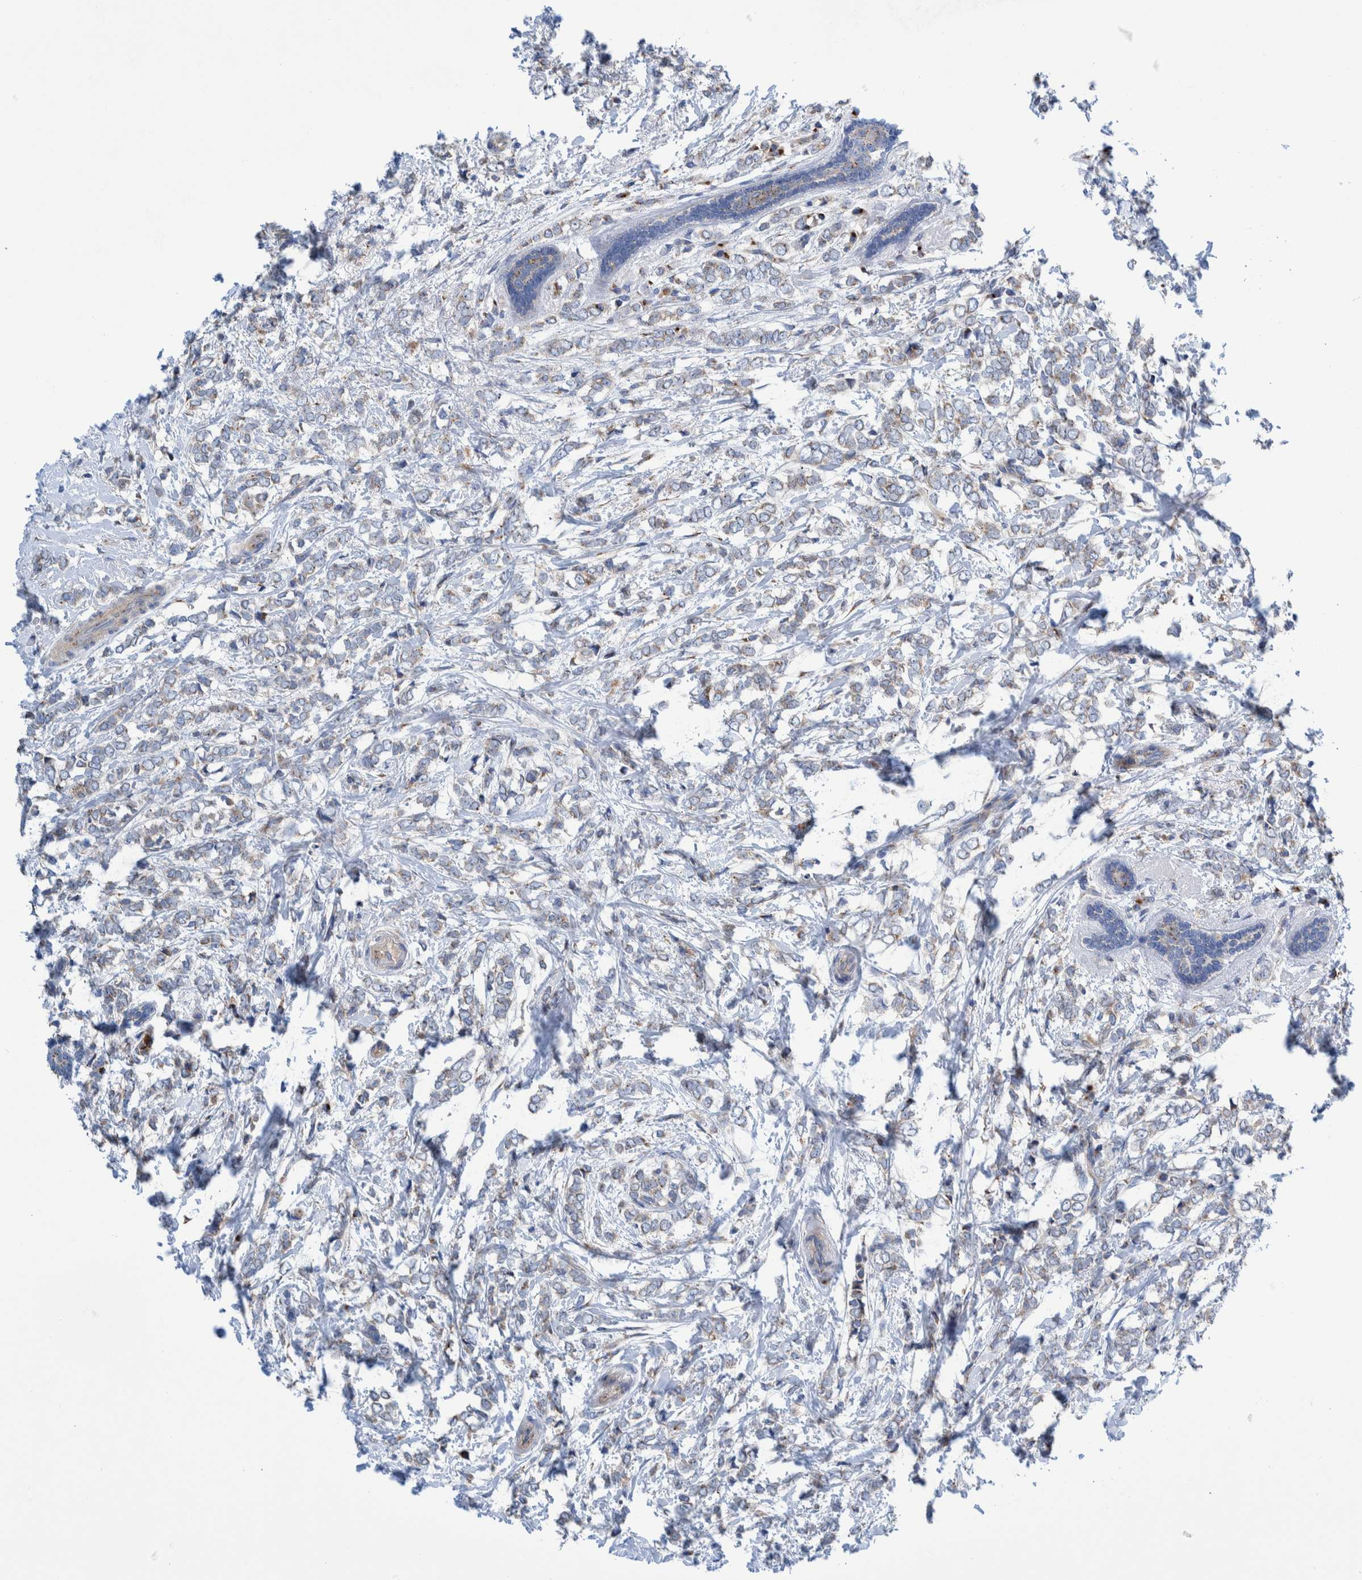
{"staining": {"intensity": "weak", "quantity": "25%-75%", "location": "cytoplasmic/membranous"}, "tissue": "breast cancer", "cell_type": "Tumor cells", "image_type": "cancer", "snomed": [{"axis": "morphology", "description": "Normal tissue, NOS"}, {"axis": "morphology", "description": "Lobular carcinoma"}, {"axis": "topography", "description": "Breast"}], "caption": "Immunohistochemistry image of neoplastic tissue: breast cancer (lobular carcinoma) stained using IHC exhibits low levels of weak protein expression localized specifically in the cytoplasmic/membranous of tumor cells, appearing as a cytoplasmic/membranous brown color.", "gene": "TRIM58", "patient": {"sex": "female", "age": 47}}